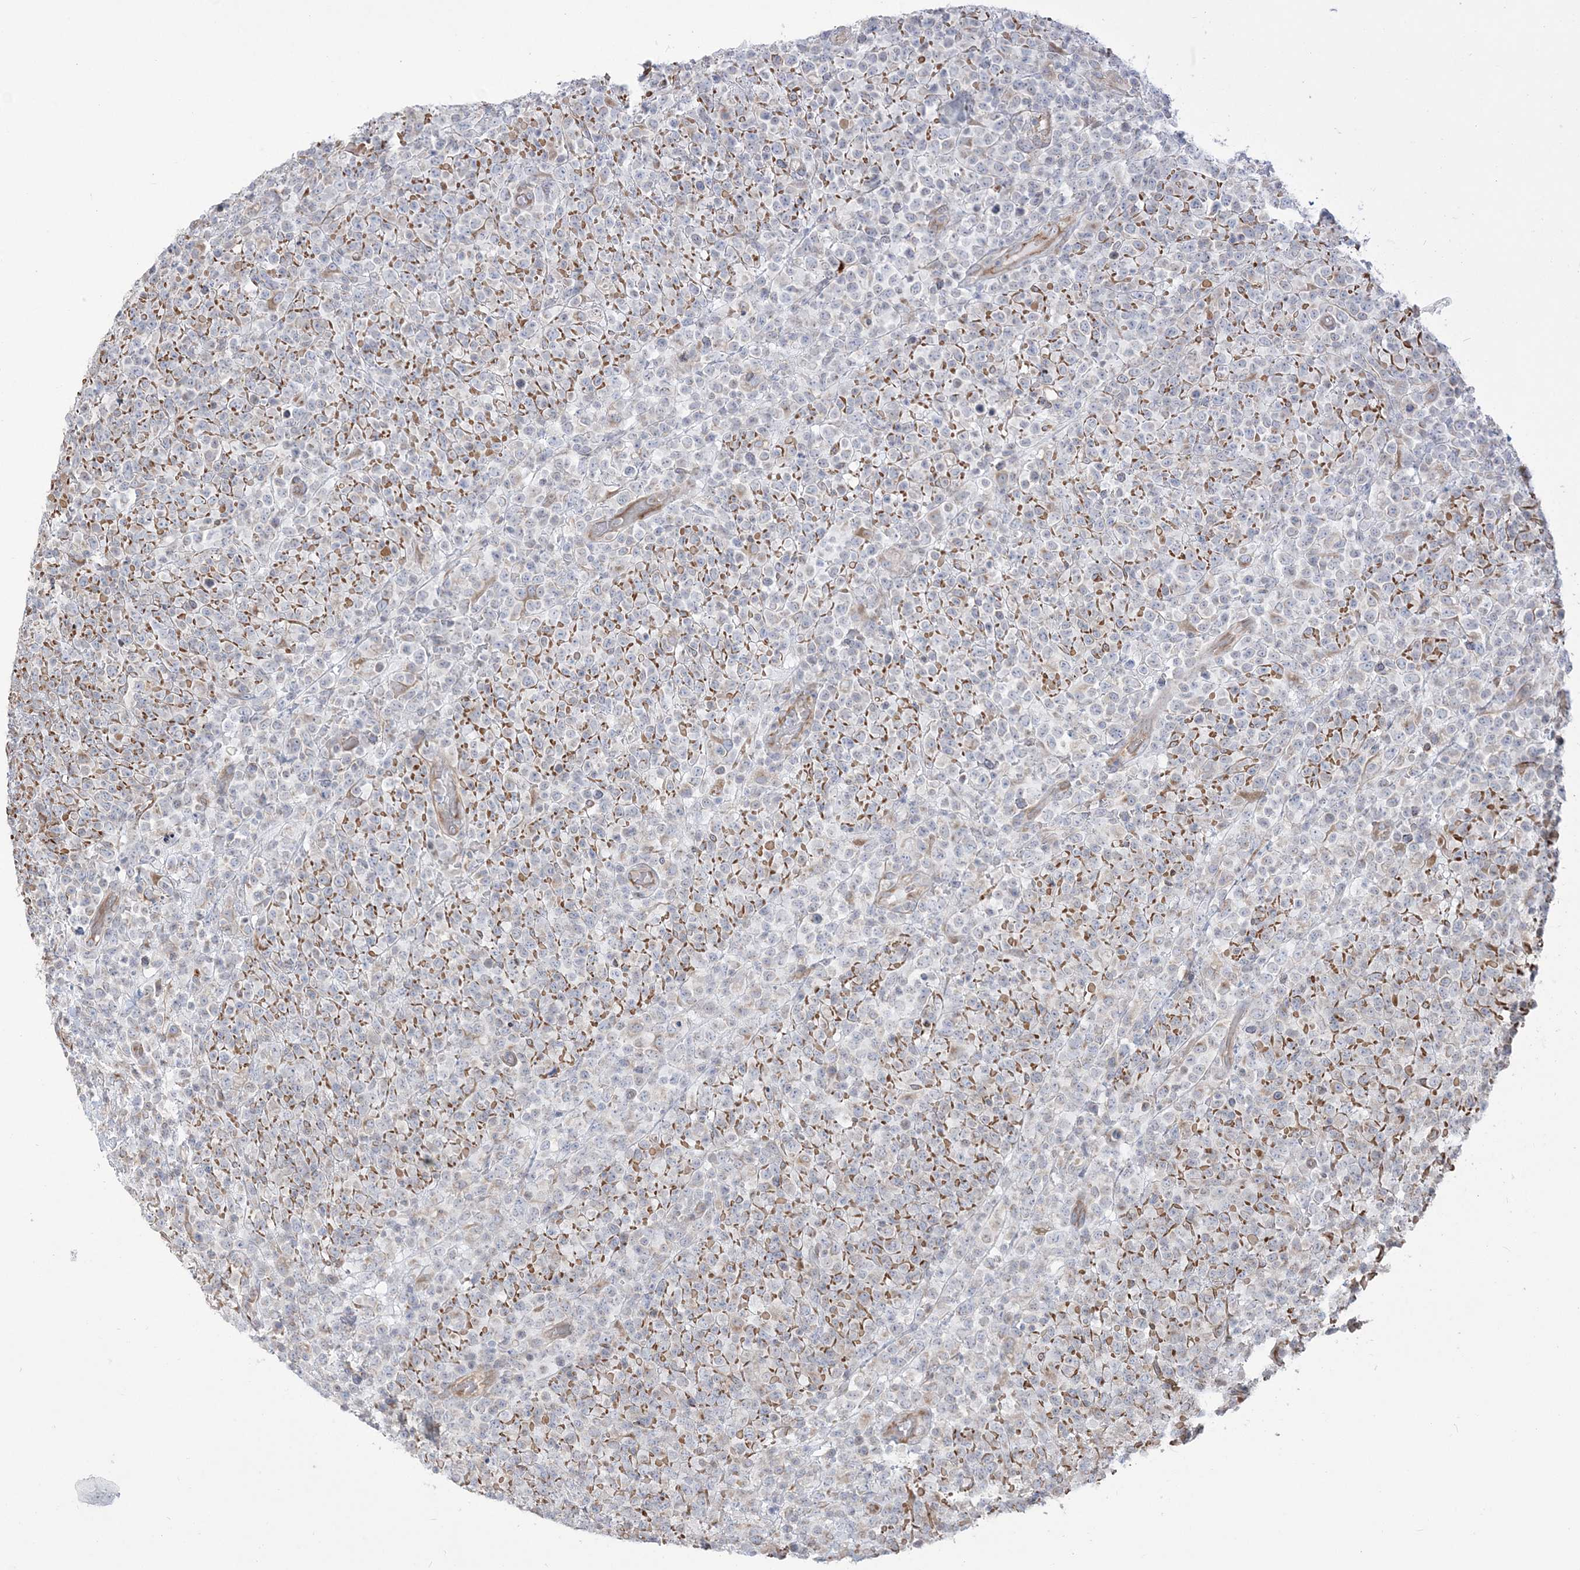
{"staining": {"intensity": "negative", "quantity": "none", "location": "none"}, "tissue": "lymphoma", "cell_type": "Tumor cells", "image_type": "cancer", "snomed": [{"axis": "morphology", "description": "Malignant lymphoma, non-Hodgkin's type, High grade"}, {"axis": "topography", "description": "Colon"}], "caption": "Human malignant lymphoma, non-Hodgkin's type (high-grade) stained for a protein using immunohistochemistry shows no expression in tumor cells.", "gene": "ZNF821", "patient": {"sex": "female", "age": 53}}